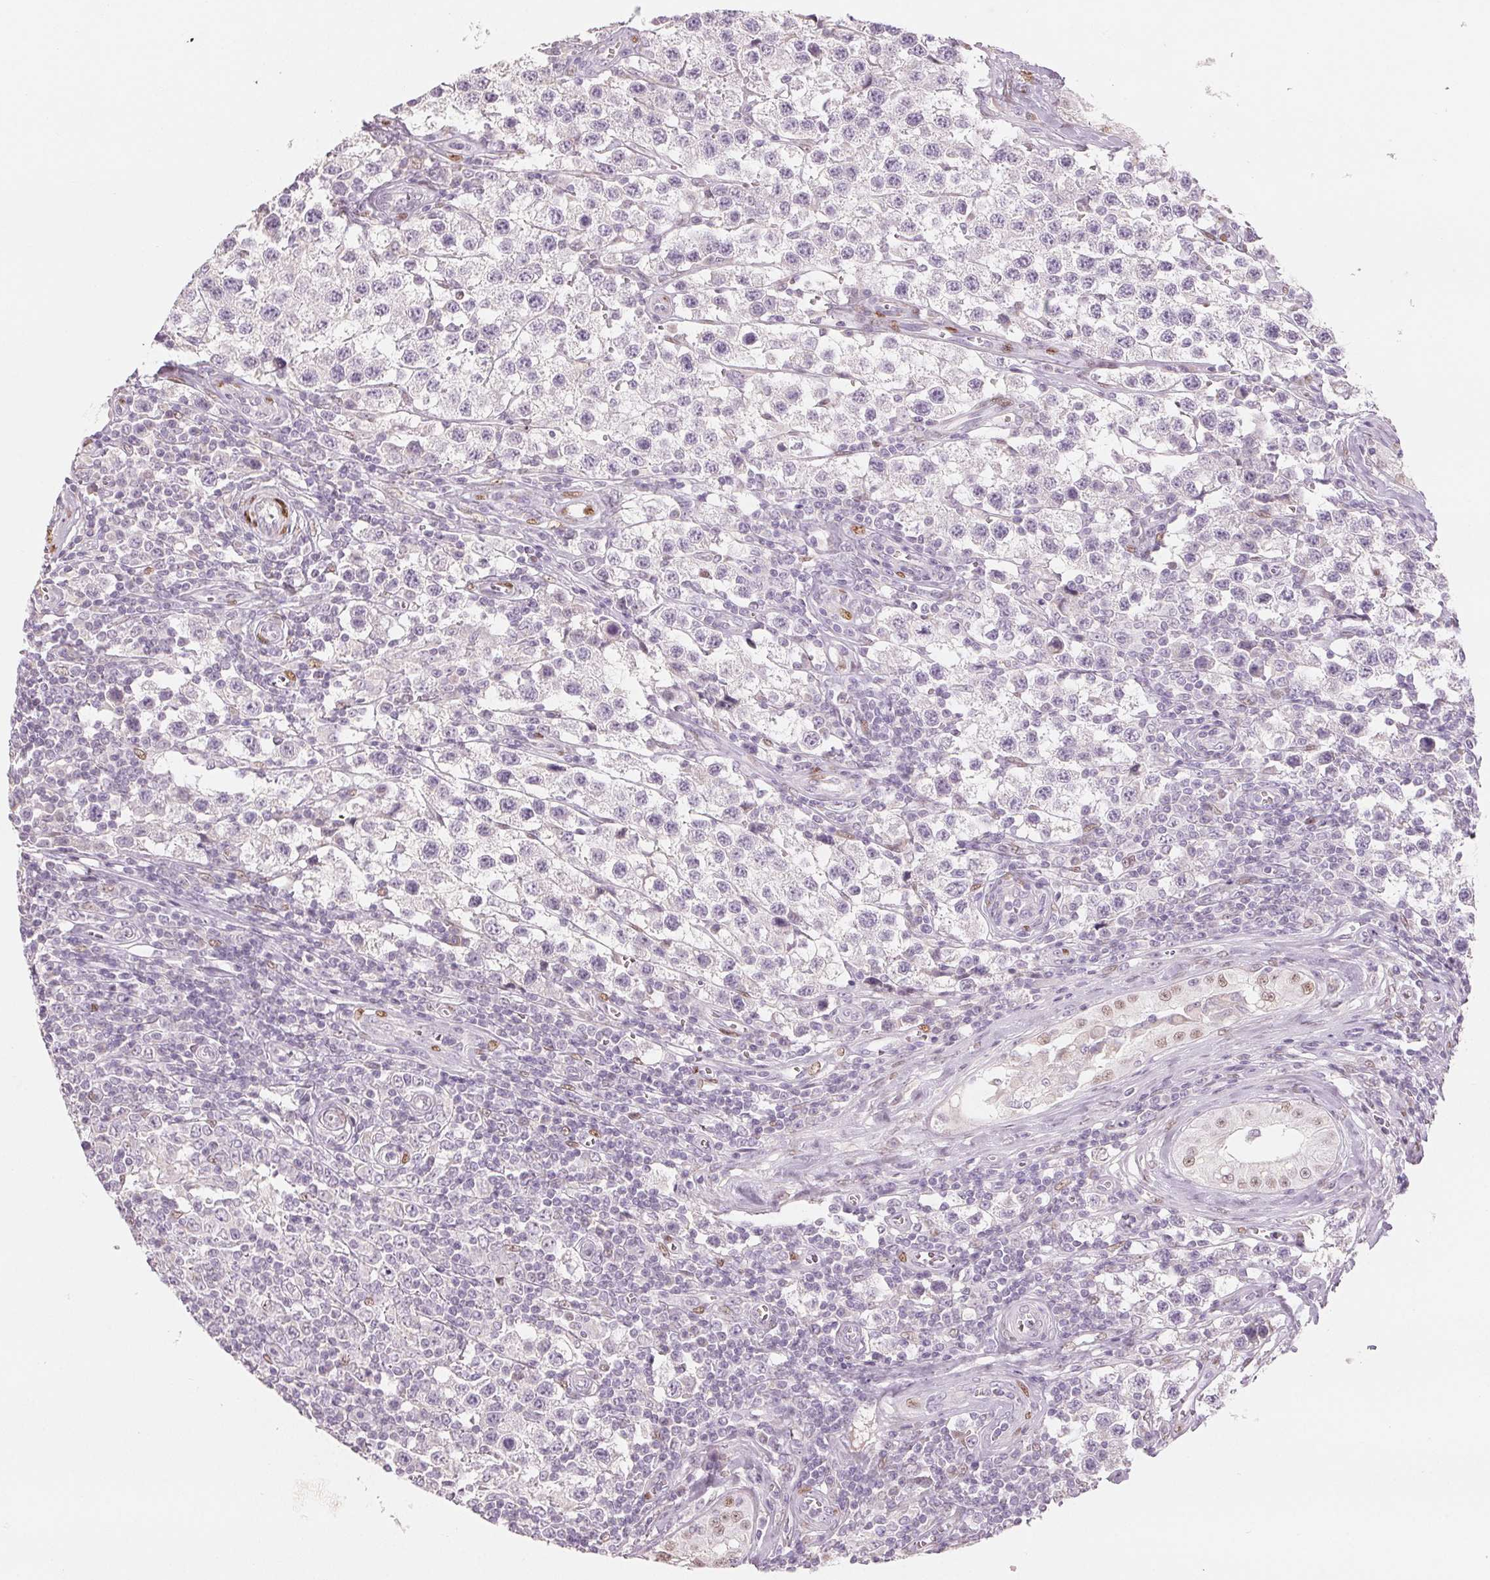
{"staining": {"intensity": "negative", "quantity": "none", "location": "none"}, "tissue": "testis cancer", "cell_type": "Tumor cells", "image_type": "cancer", "snomed": [{"axis": "morphology", "description": "Seminoma, NOS"}, {"axis": "topography", "description": "Testis"}], "caption": "There is no significant expression in tumor cells of seminoma (testis). Nuclei are stained in blue.", "gene": "SMARCD3", "patient": {"sex": "male", "age": 34}}